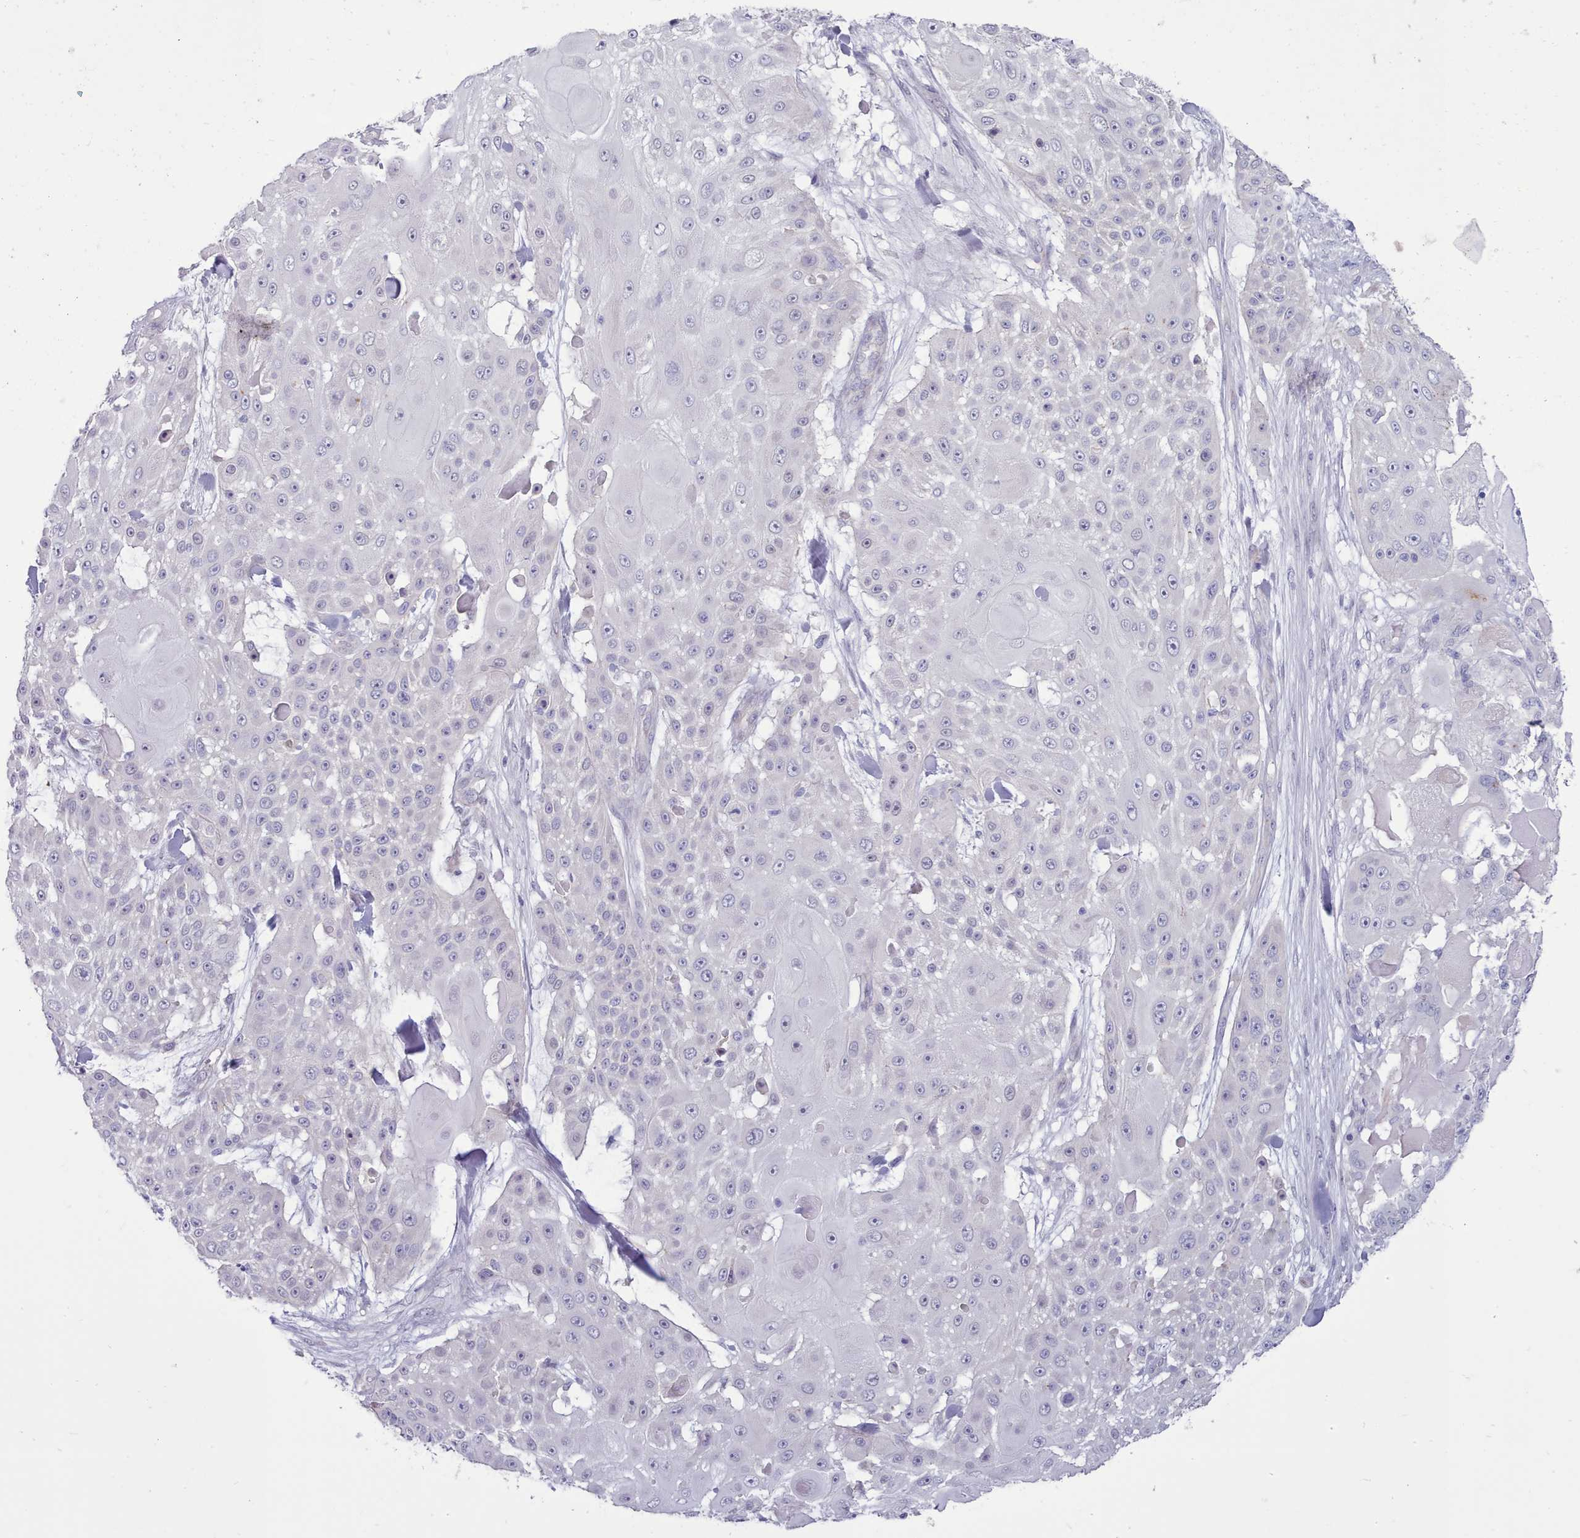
{"staining": {"intensity": "negative", "quantity": "none", "location": "none"}, "tissue": "skin cancer", "cell_type": "Tumor cells", "image_type": "cancer", "snomed": [{"axis": "morphology", "description": "Squamous cell carcinoma, NOS"}, {"axis": "topography", "description": "Skin"}], "caption": "Immunohistochemical staining of human skin squamous cell carcinoma reveals no significant positivity in tumor cells. (DAB immunohistochemistry visualized using brightfield microscopy, high magnification).", "gene": "TMEM253", "patient": {"sex": "female", "age": 86}}